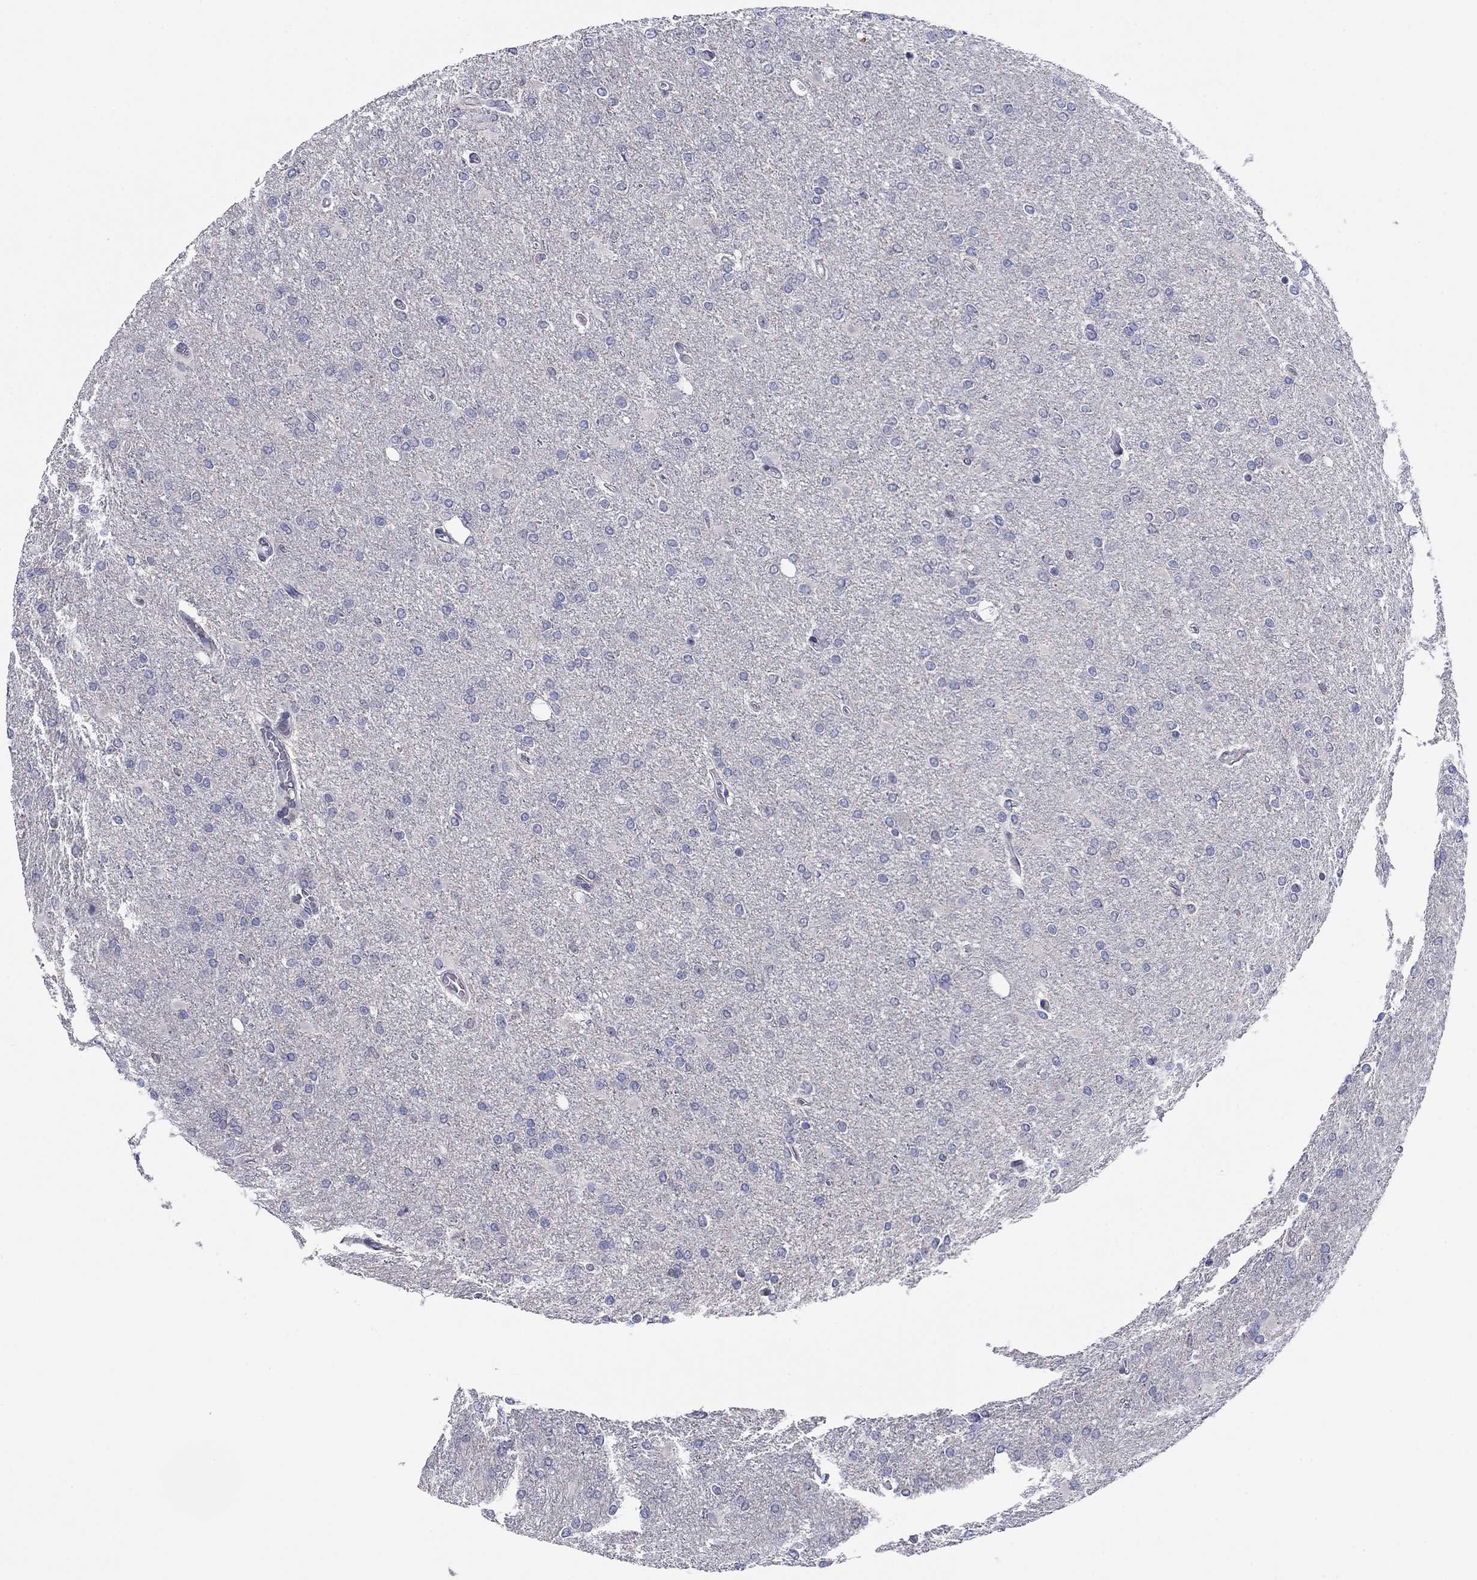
{"staining": {"intensity": "negative", "quantity": "none", "location": "none"}, "tissue": "glioma", "cell_type": "Tumor cells", "image_type": "cancer", "snomed": [{"axis": "morphology", "description": "Glioma, malignant, High grade"}, {"axis": "topography", "description": "Cerebral cortex"}], "caption": "DAB (3,3'-diaminobenzidine) immunohistochemical staining of human malignant high-grade glioma displays no significant staining in tumor cells.", "gene": "POU2F2", "patient": {"sex": "male", "age": 70}}